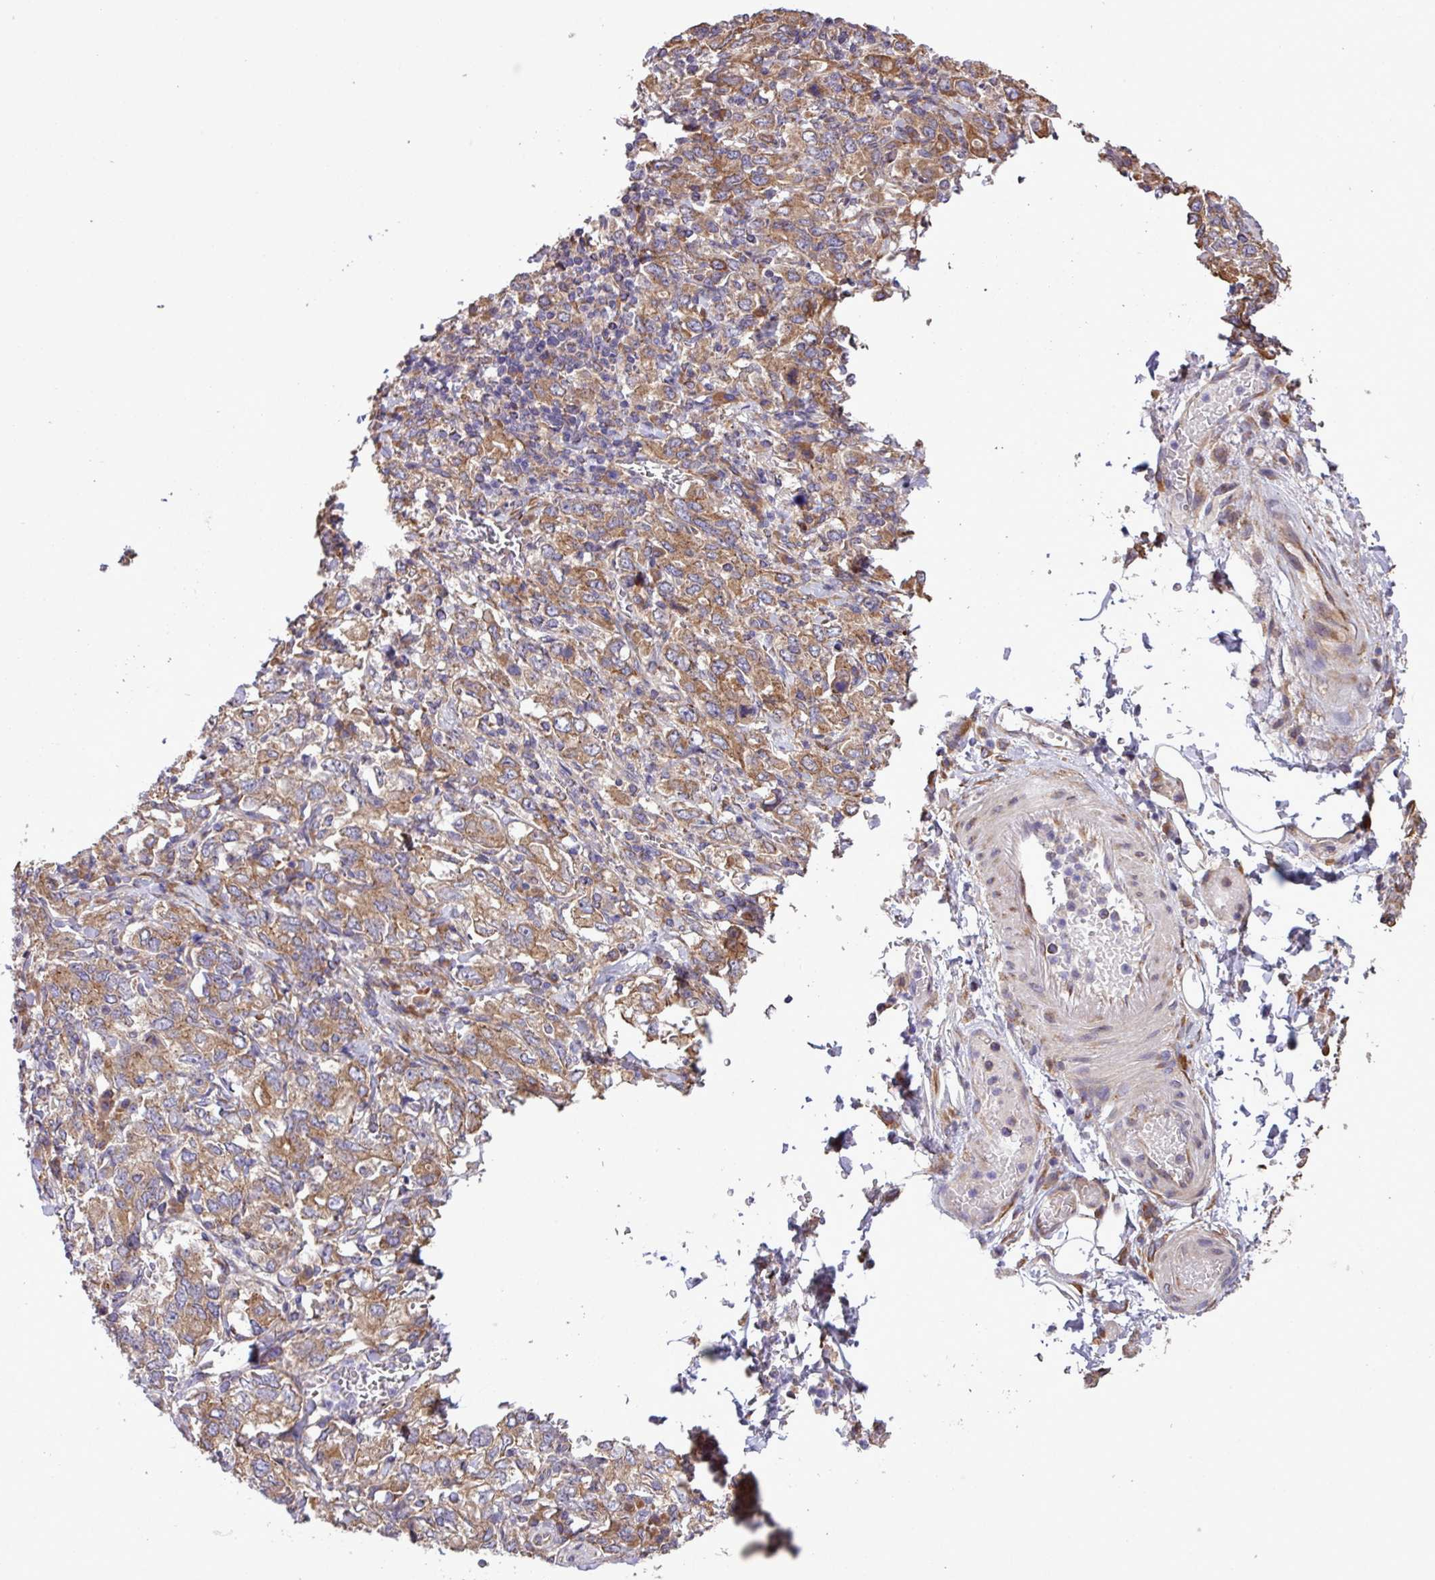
{"staining": {"intensity": "moderate", "quantity": ">75%", "location": "cytoplasmic/membranous"}, "tissue": "stomach cancer", "cell_type": "Tumor cells", "image_type": "cancer", "snomed": [{"axis": "morphology", "description": "Adenocarcinoma, NOS"}, {"axis": "topography", "description": "Stomach, upper"}, {"axis": "topography", "description": "Stomach"}], "caption": "Protein expression analysis of adenocarcinoma (stomach) demonstrates moderate cytoplasmic/membranous positivity in approximately >75% of tumor cells.", "gene": "MEGF6", "patient": {"sex": "male", "age": 62}}